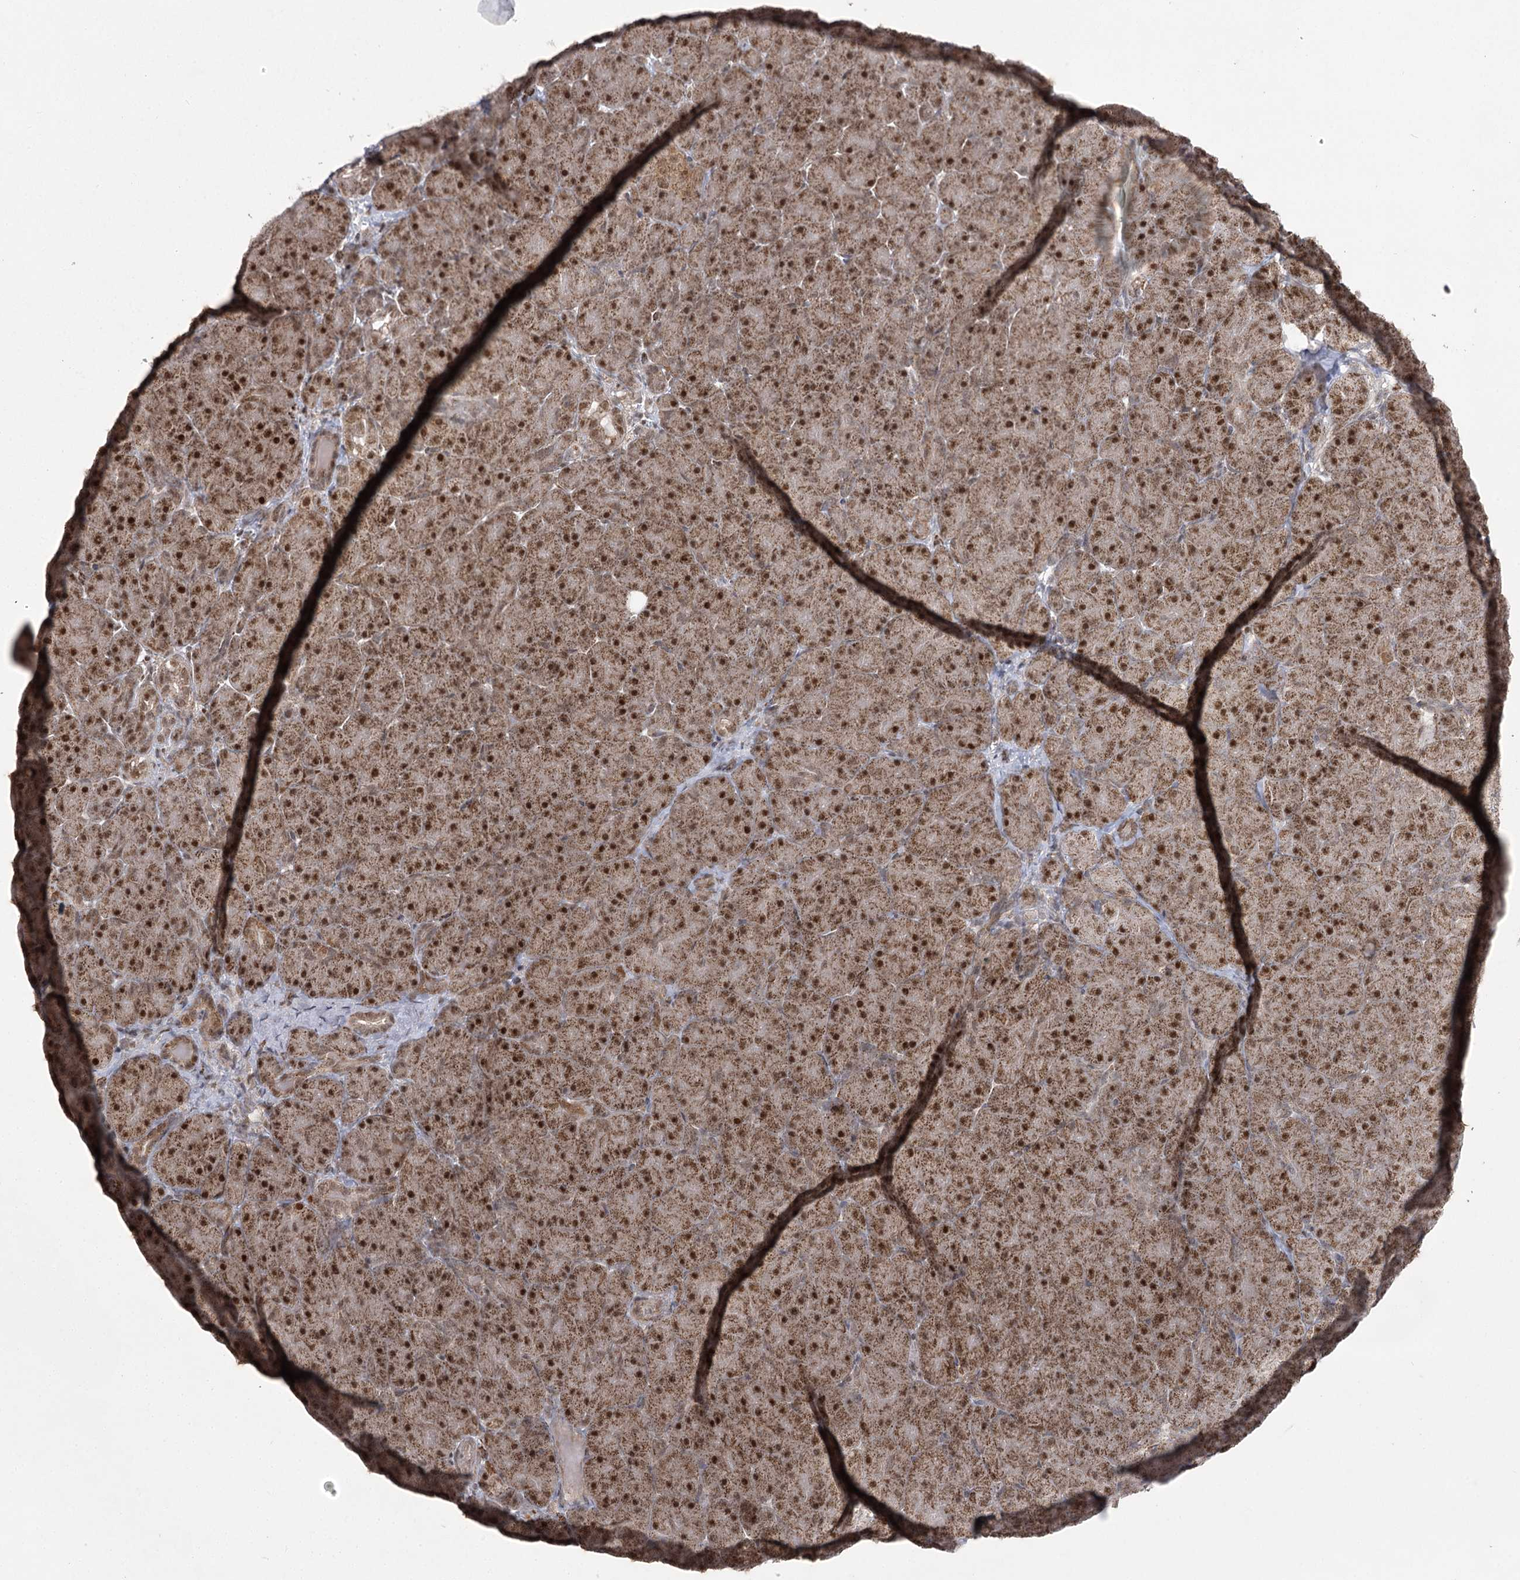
{"staining": {"intensity": "moderate", "quantity": ">75%", "location": "cytoplasmic/membranous,nuclear"}, "tissue": "pancreas", "cell_type": "Exocrine glandular cells", "image_type": "normal", "snomed": [{"axis": "morphology", "description": "Normal tissue, NOS"}, {"axis": "topography", "description": "Pancreas"}], "caption": "Benign pancreas was stained to show a protein in brown. There is medium levels of moderate cytoplasmic/membranous,nuclear staining in about >75% of exocrine glandular cells. The protein of interest is shown in brown color, while the nuclei are stained blue.", "gene": "SLC4A1AP", "patient": {"sex": "male", "age": 66}}